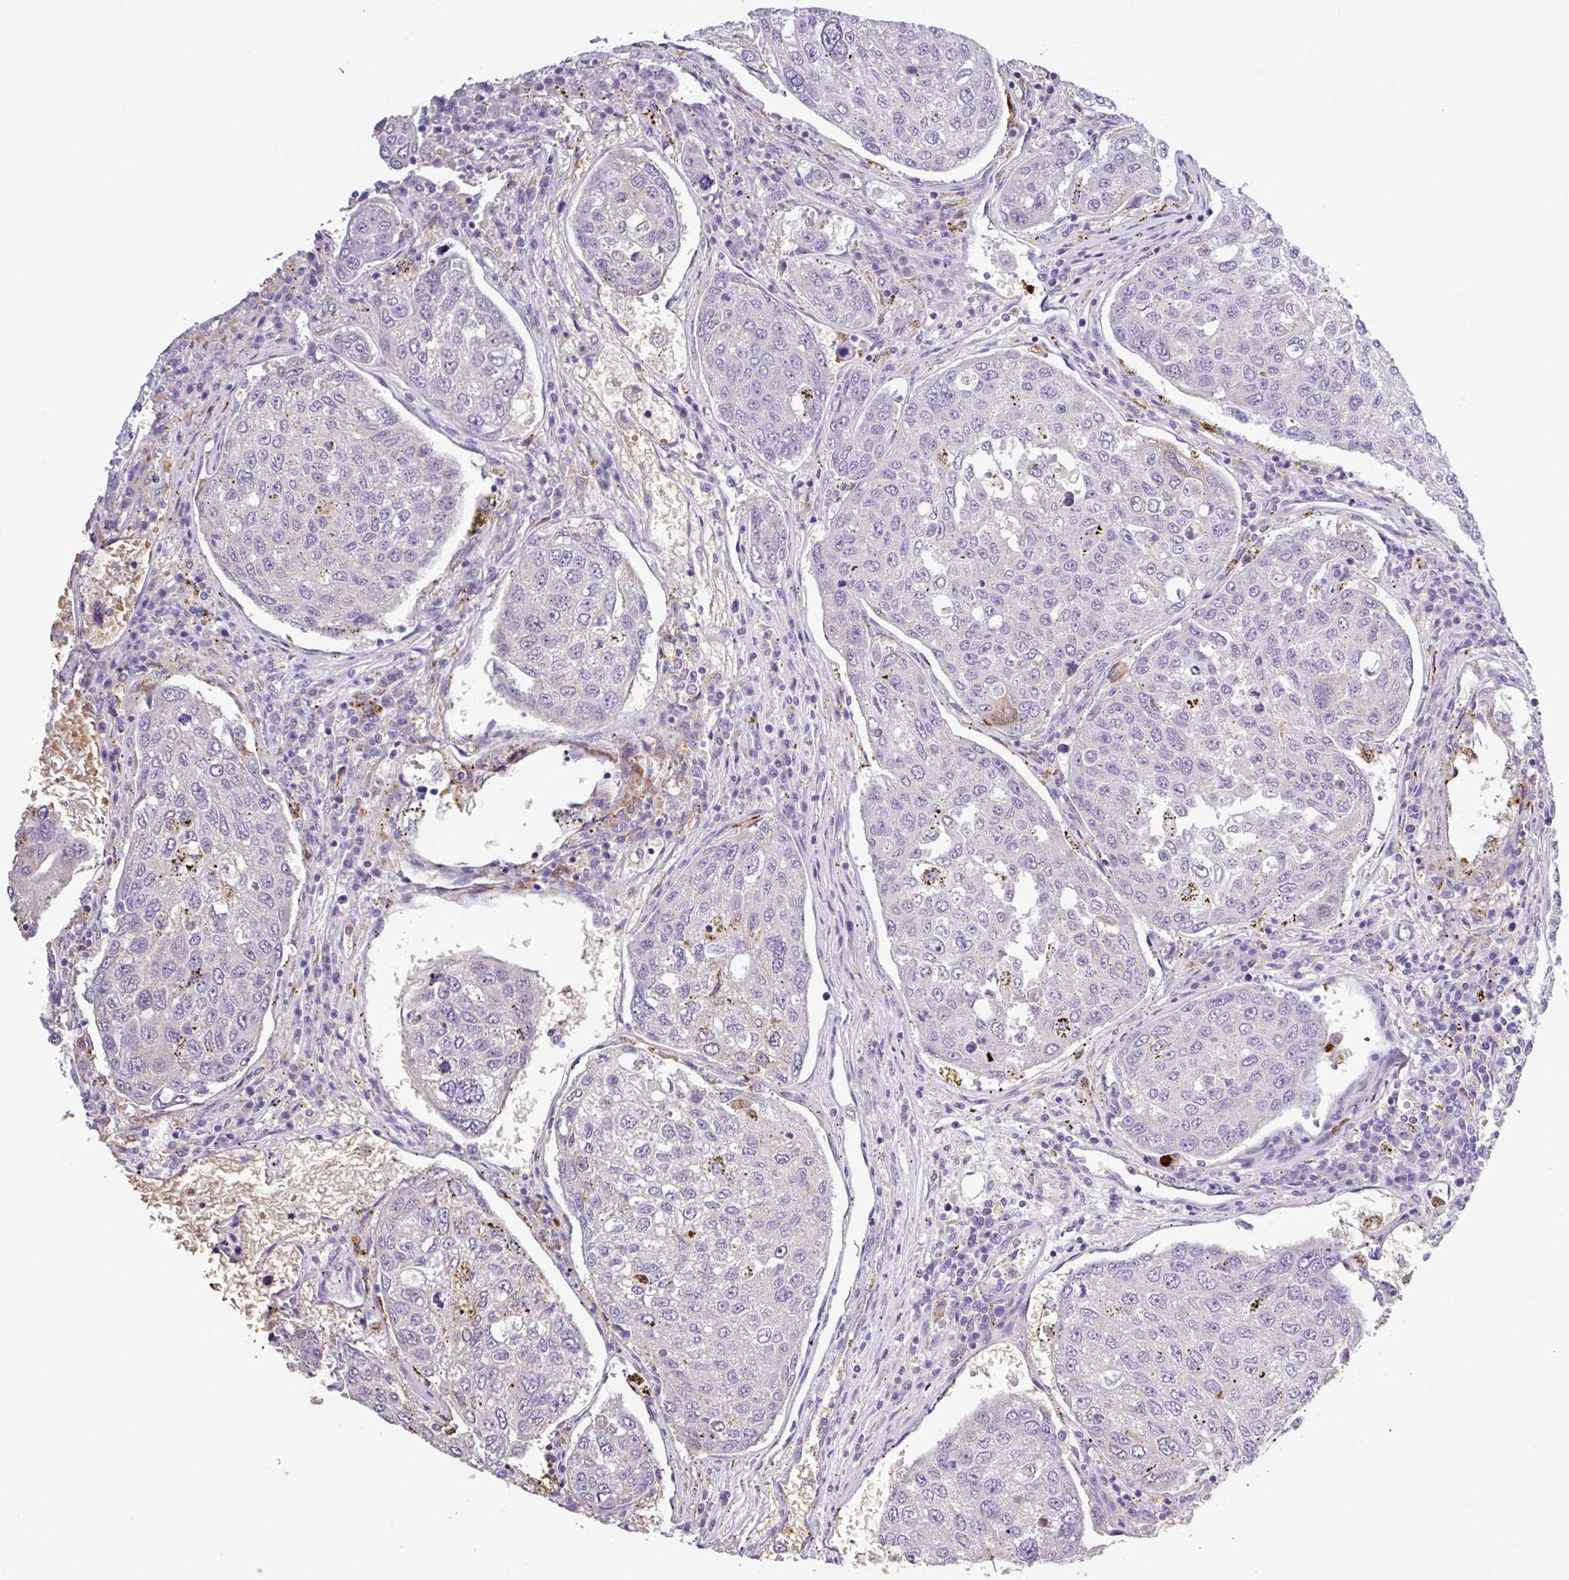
{"staining": {"intensity": "negative", "quantity": "none", "location": "none"}, "tissue": "urothelial cancer", "cell_type": "Tumor cells", "image_type": "cancer", "snomed": [{"axis": "morphology", "description": "Urothelial carcinoma, High grade"}, {"axis": "topography", "description": "Lymph node"}, {"axis": "topography", "description": "Urinary bladder"}], "caption": "Immunohistochemistry (IHC) image of human high-grade urothelial carcinoma stained for a protein (brown), which reveals no positivity in tumor cells.", "gene": "MGAT4B", "patient": {"sex": "male", "age": 51}}